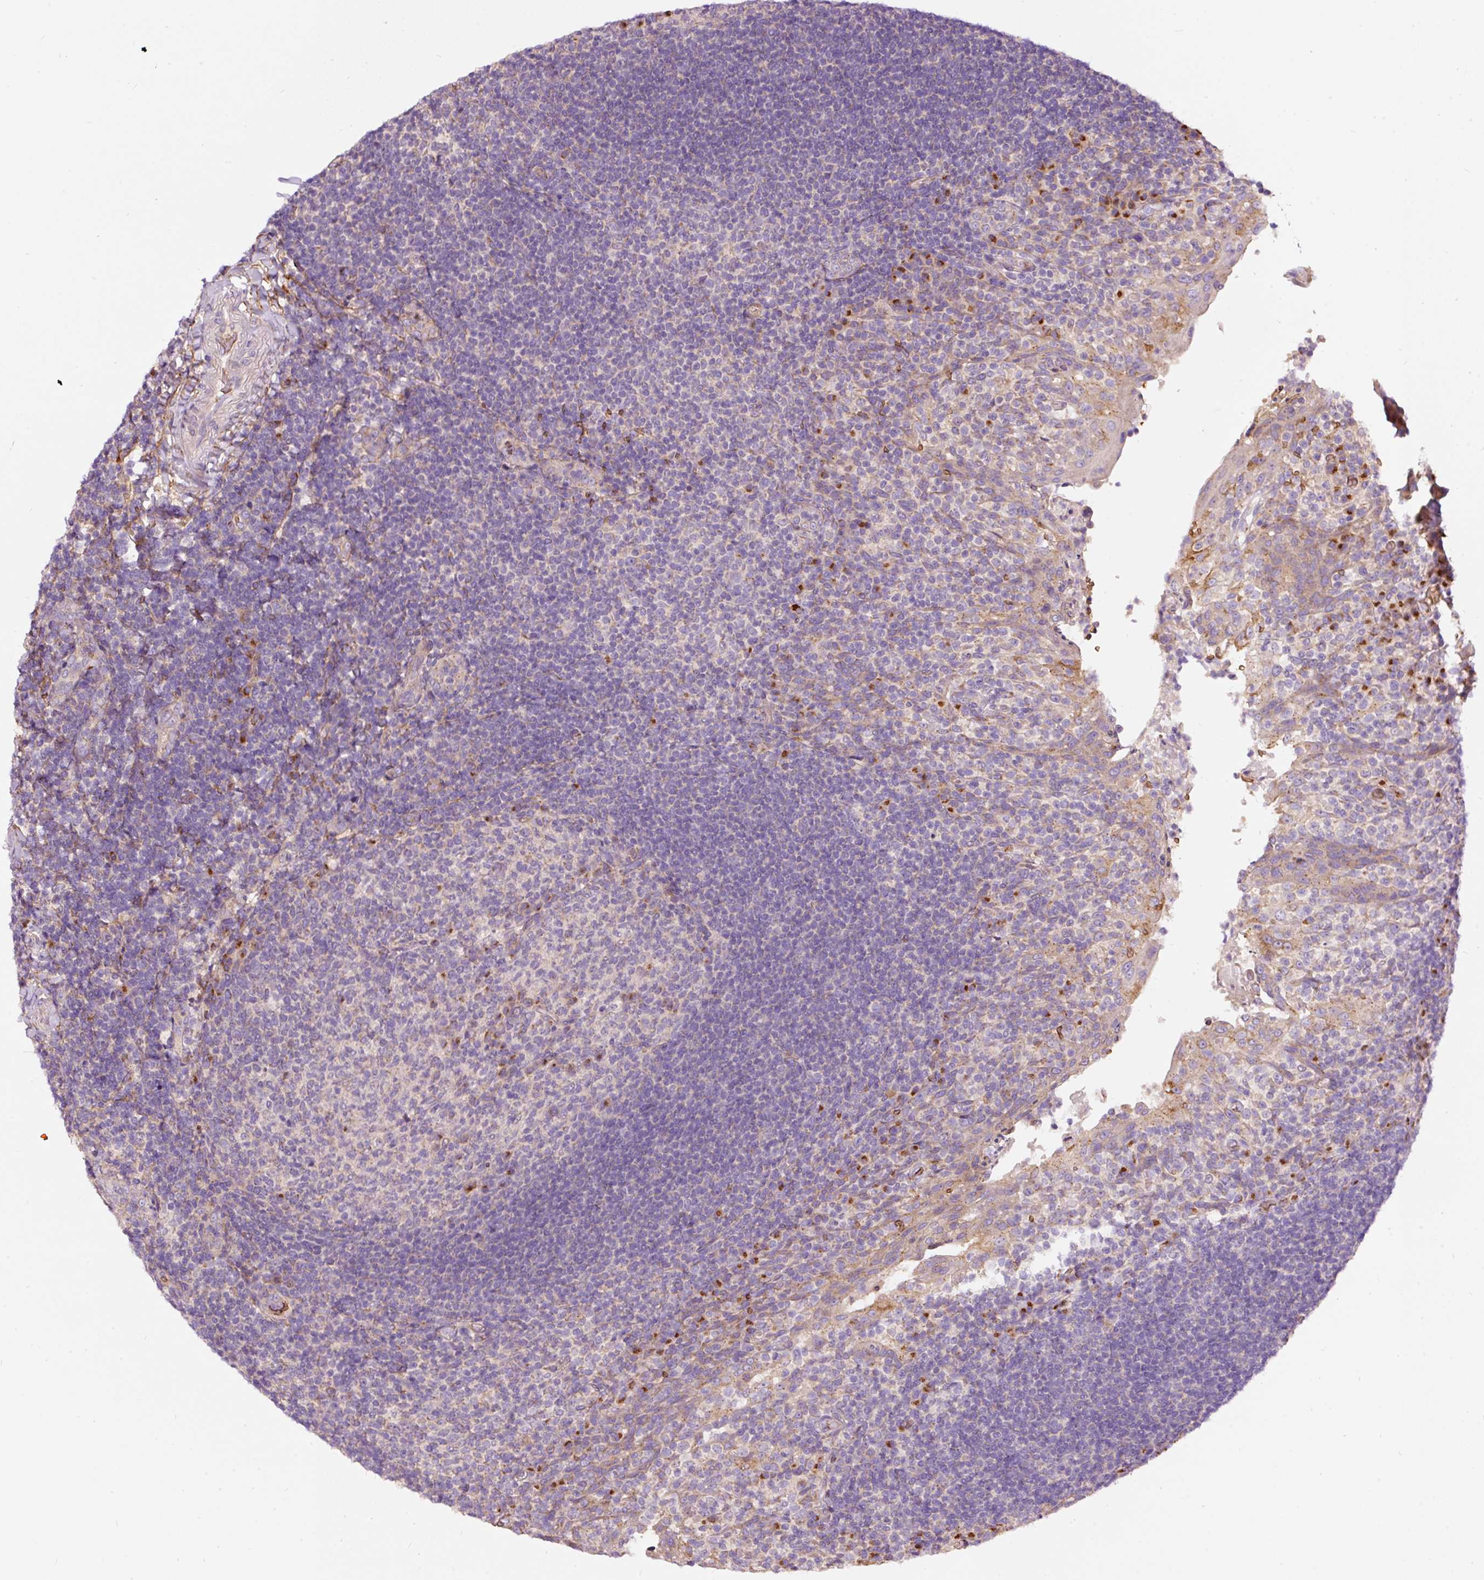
{"staining": {"intensity": "strong", "quantity": "<25%", "location": "cytoplasmic/membranous"}, "tissue": "tonsil", "cell_type": "Germinal center cells", "image_type": "normal", "snomed": [{"axis": "morphology", "description": "Normal tissue, NOS"}, {"axis": "topography", "description": "Tonsil"}], "caption": "IHC of benign human tonsil displays medium levels of strong cytoplasmic/membranous positivity in about <25% of germinal center cells.", "gene": "PRRC2A", "patient": {"sex": "female", "age": 10}}